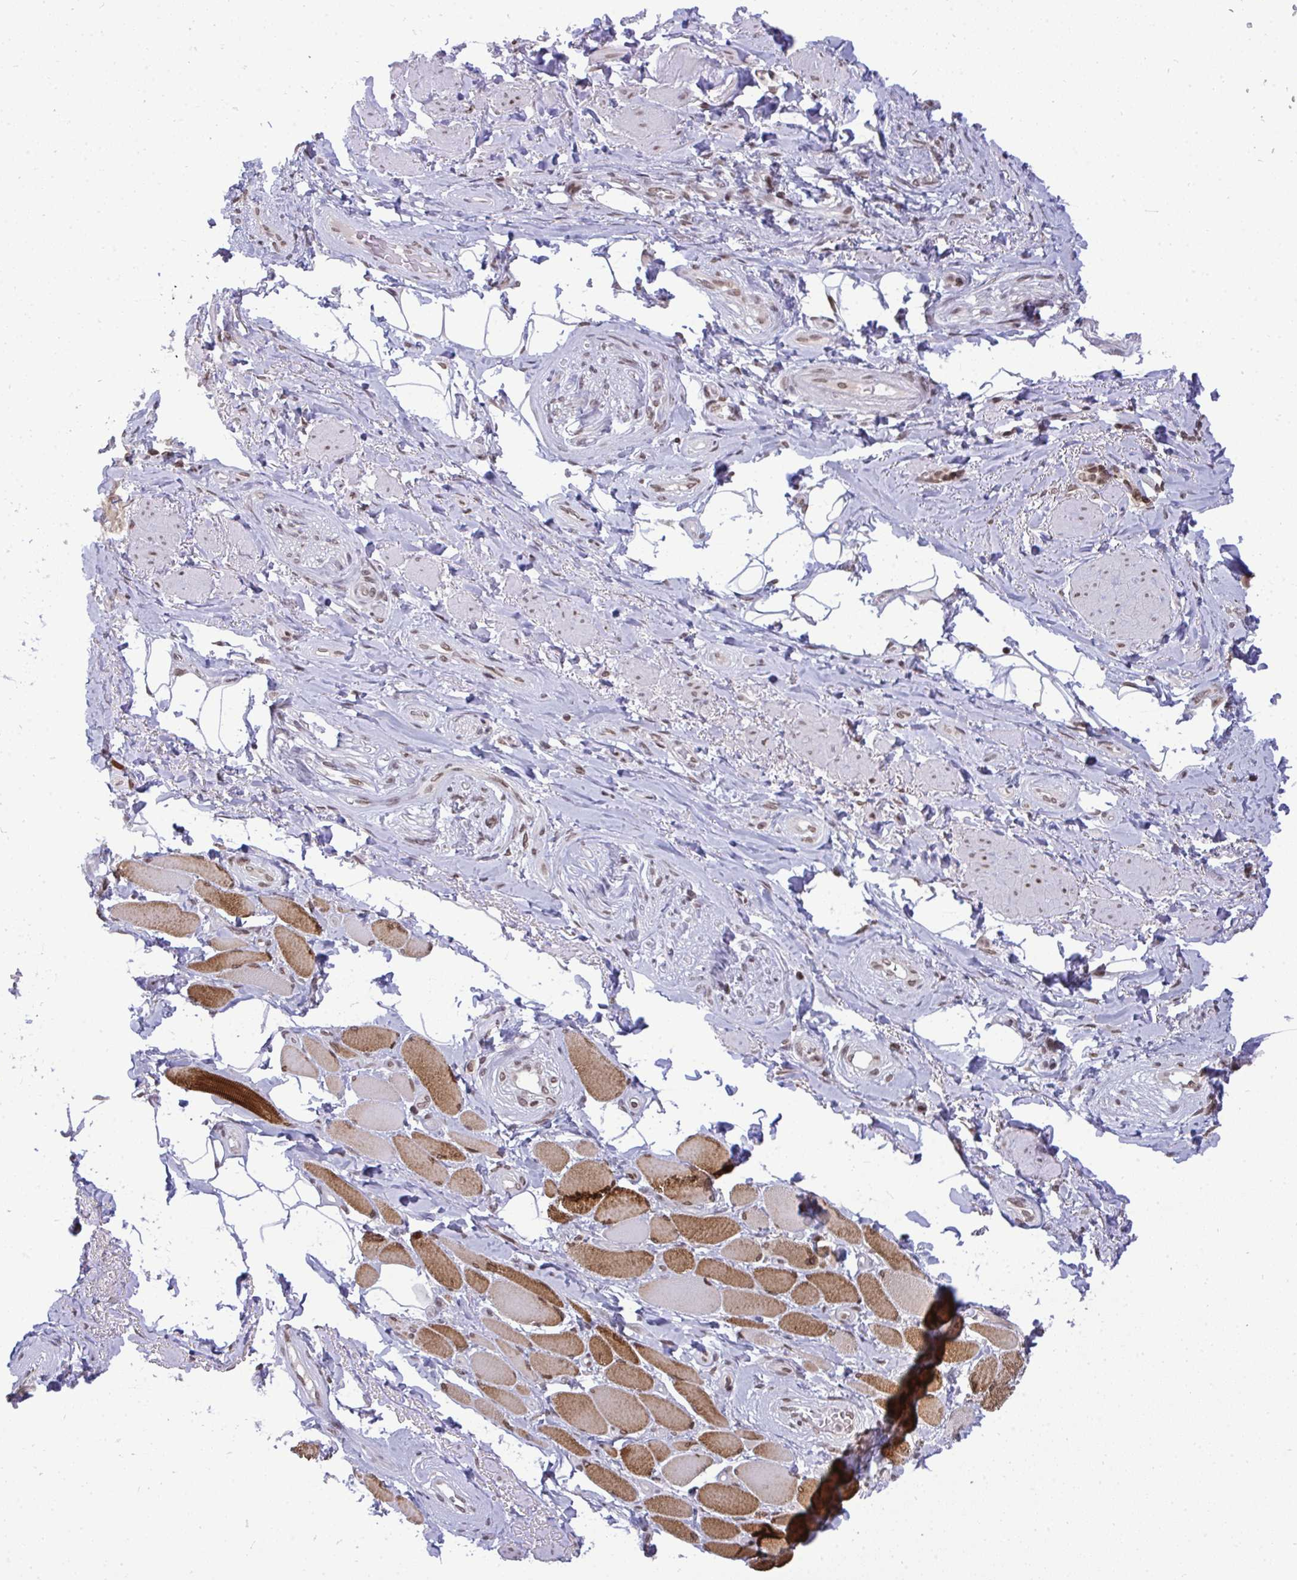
{"staining": {"intensity": "negative", "quantity": "none", "location": "none"}, "tissue": "adipose tissue", "cell_type": "Adipocytes", "image_type": "normal", "snomed": [{"axis": "morphology", "description": "Normal tissue, NOS"}, {"axis": "topography", "description": "Anal"}, {"axis": "topography", "description": "Peripheral nerve tissue"}], "caption": "An IHC photomicrograph of unremarkable adipose tissue is shown. There is no staining in adipocytes of adipose tissue.", "gene": "JPT1", "patient": {"sex": "male", "age": 53}}